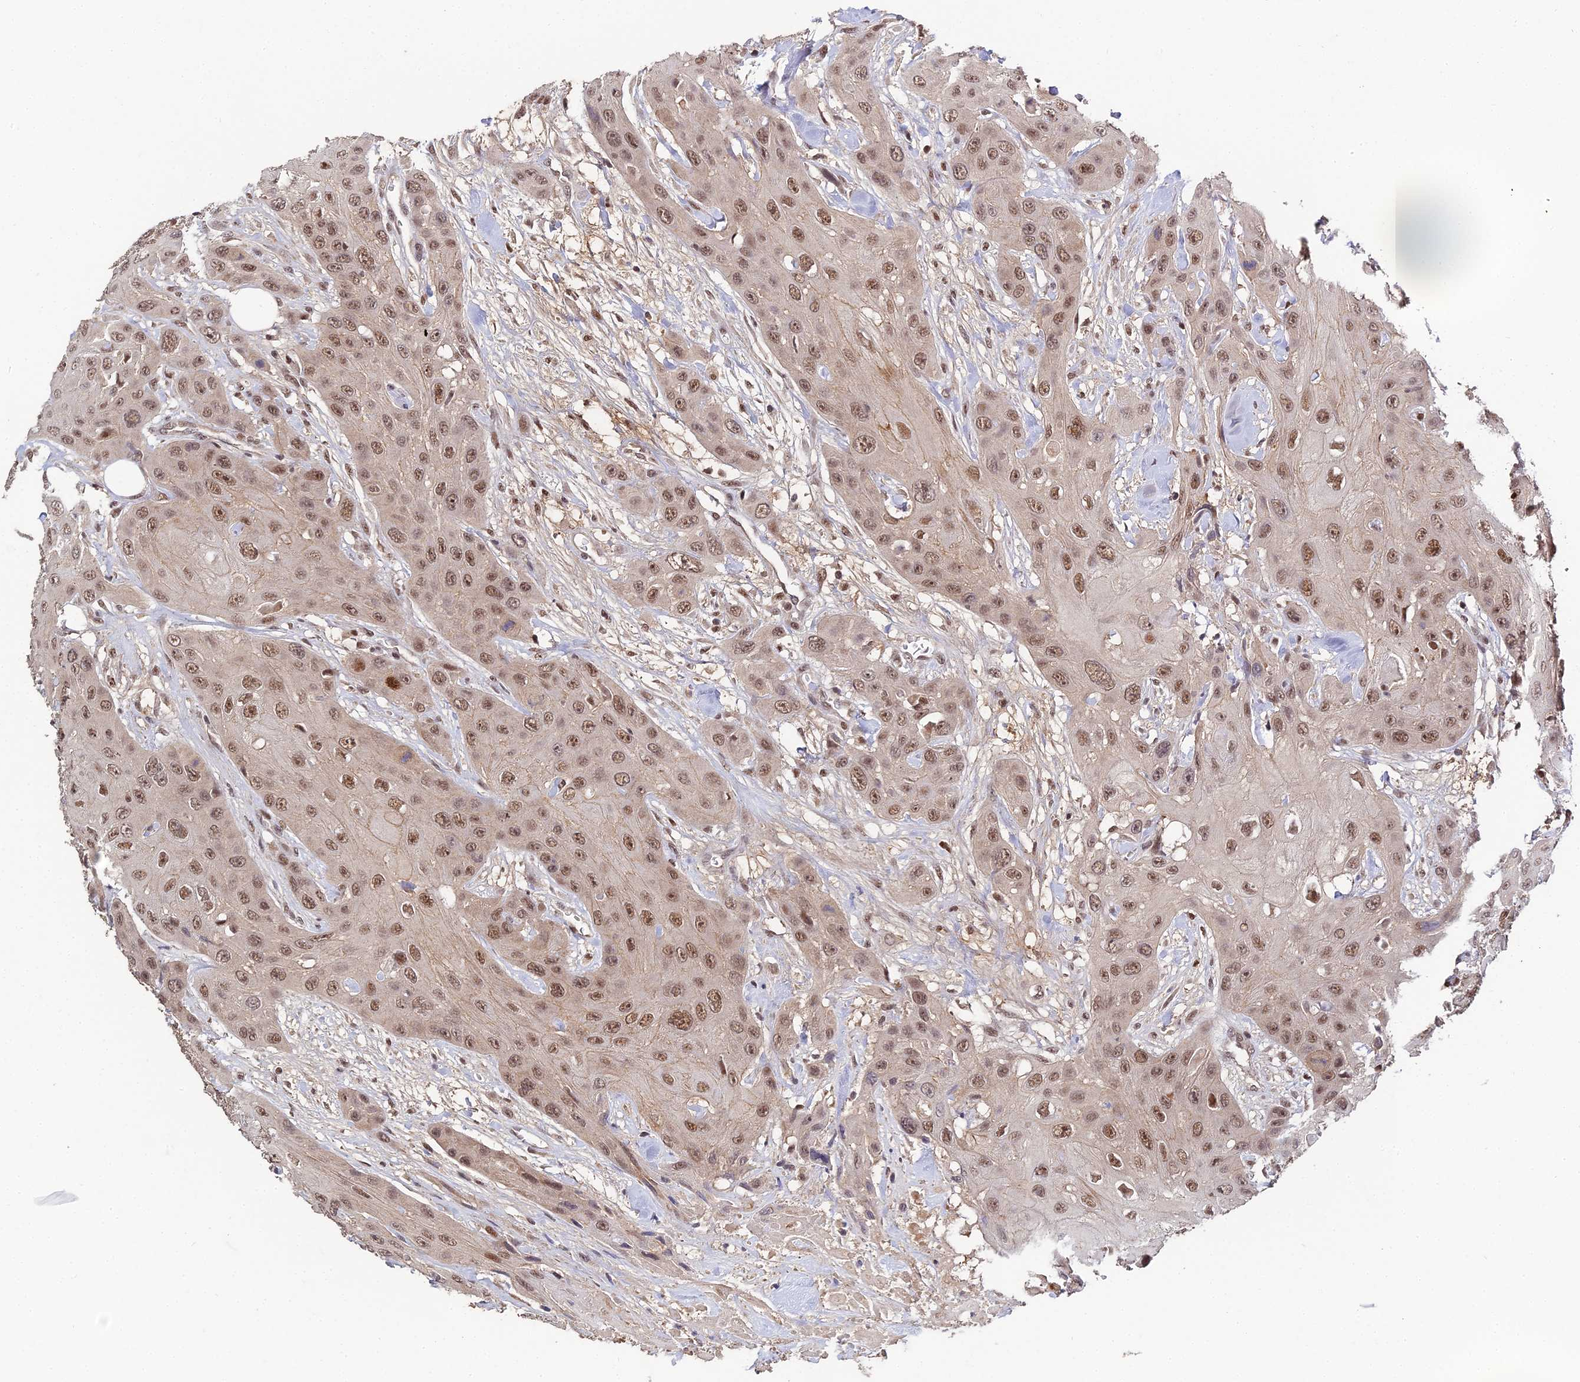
{"staining": {"intensity": "moderate", "quantity": ">75%", "location": "nuclear"}, "tissue": "head and neck cancer", "cell_type": "Tumor cells", "image_type": "cancer", "snomed": [{"axis": "morphology", "description": "Squamous cell carcinoma, NOS"}, {"axis": "topography", "description": "Head-Neck"}], "caption": "Approximately >75% of tumor cells in human head and neck cancer reveal moderate nuclear protein positivity as visualized by brown immunohistochemical staining.", "gene": "ERCC5", "patient": {"sex": "male", "age": 81}}